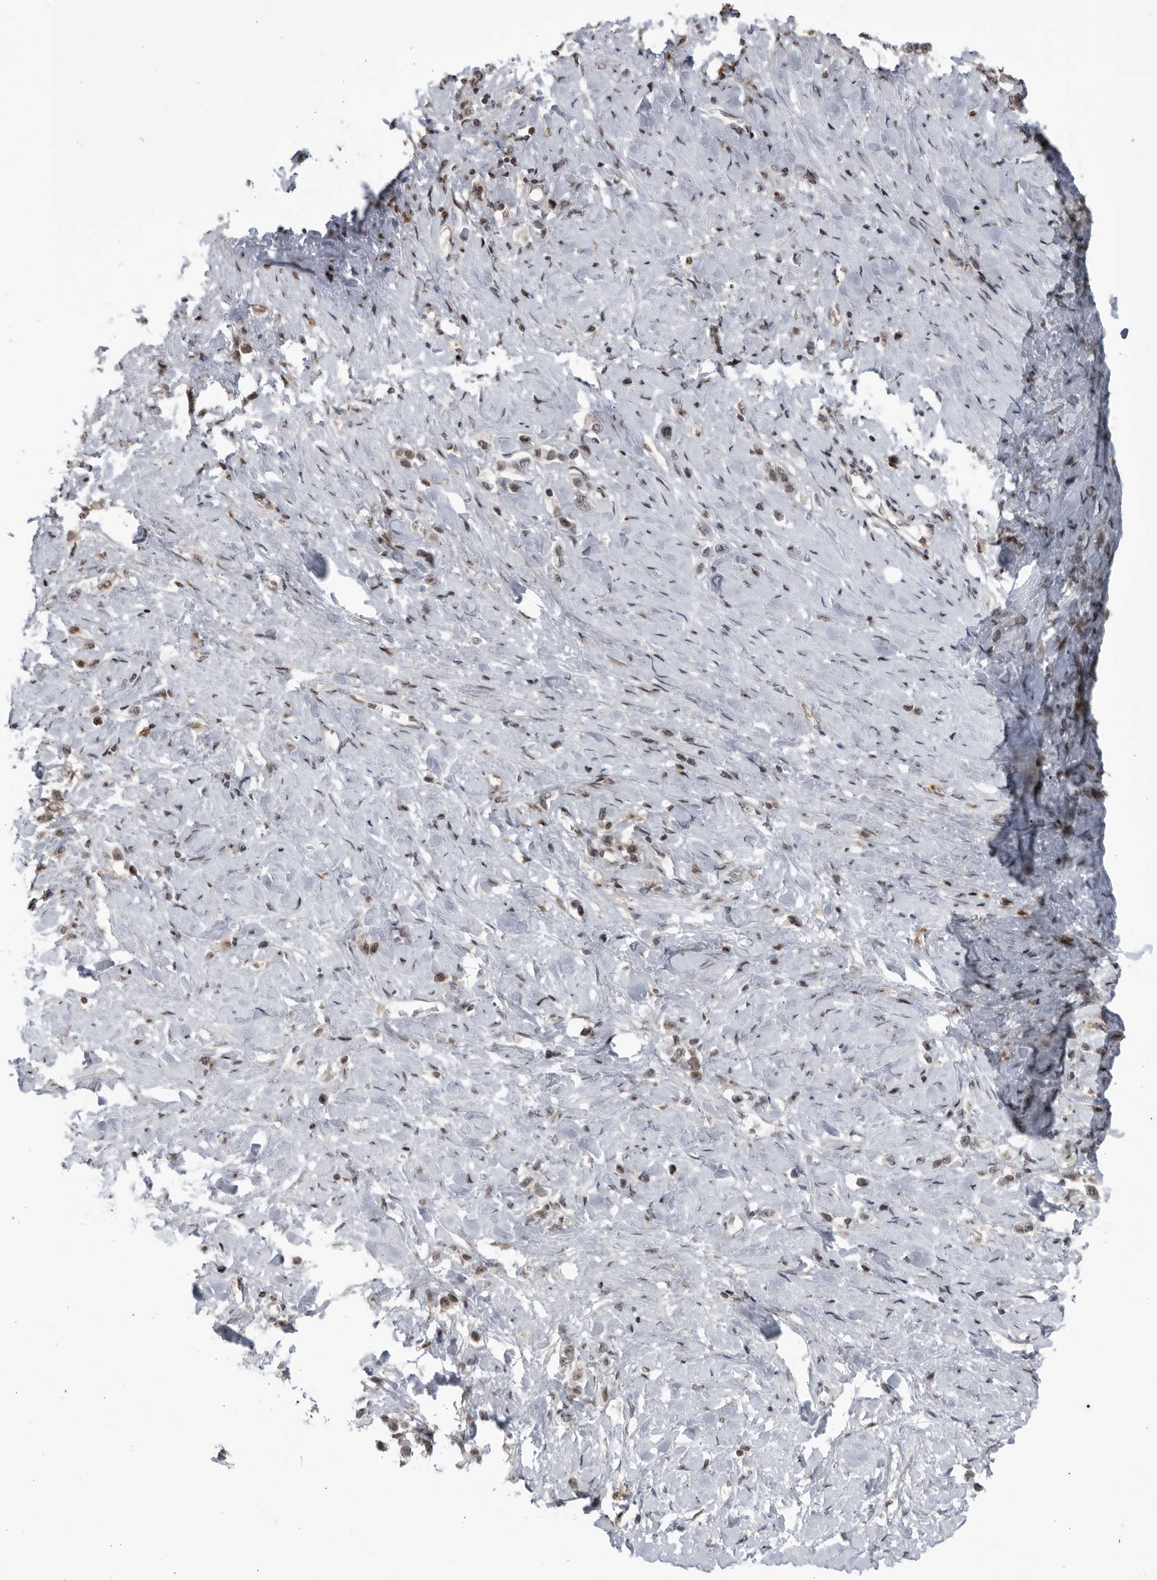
{"staining": {"intensity": "weak", "quantity": "<25%", "location": "nuclear"}, "tissue": "stomach cancer", "cell_type": "Tumor cells", "image_type": "cancer", "snomed": [{"axis": "morphology", "description": "Adenocarcinoma, NOS"}, {"axis": "topography", "description": "Stomach"}], "caption": "Immunohistochemistry (IHC) image of neoplastic tissue: stomach cancer stained with DAB (3,3'-diaminobenzidine) displays no significant protein positivity in tumor cells.", "gene": "DTL", "patient": {"sex": "female", "age": 65}}